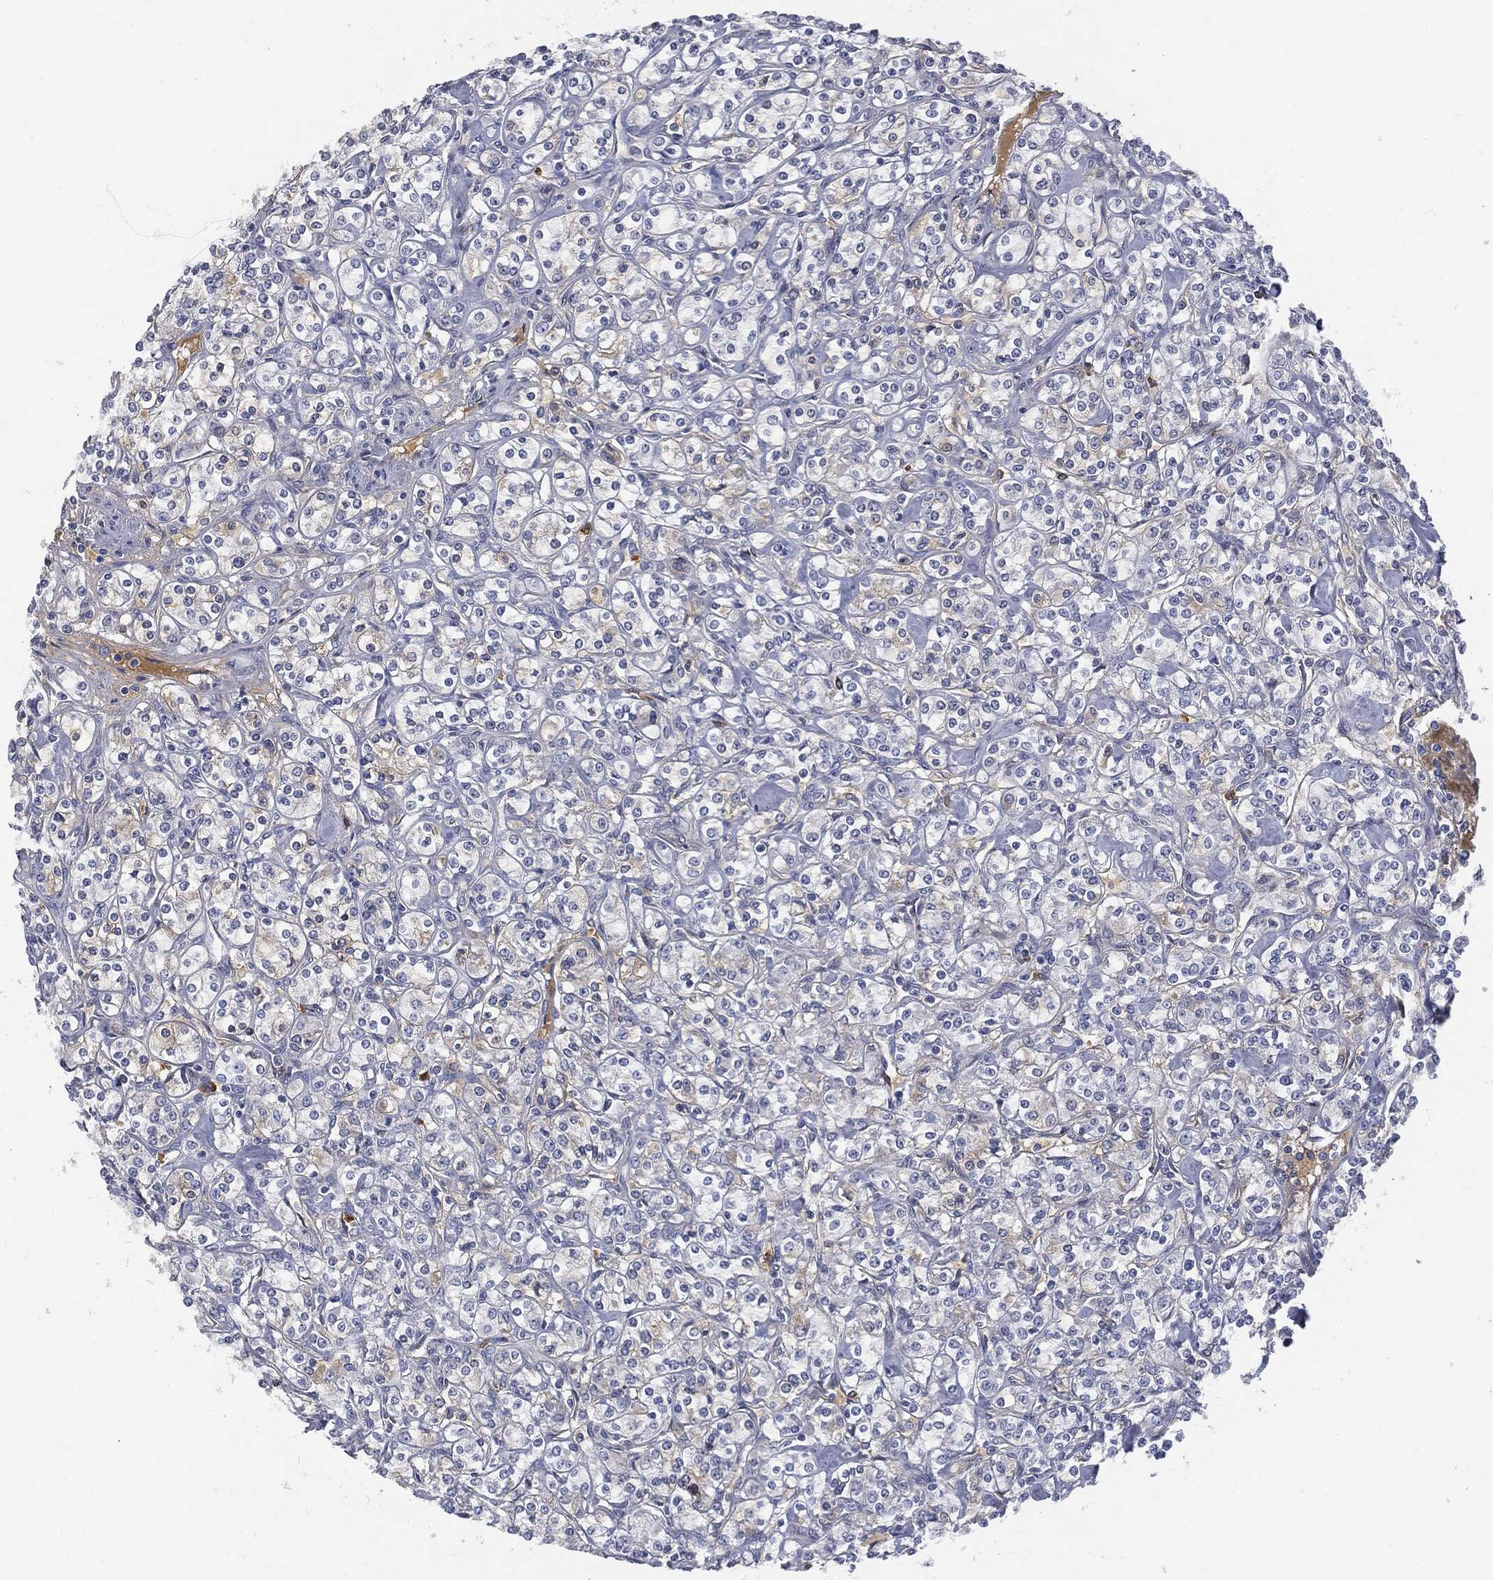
{"staining": {"intensity": "negative", "quantity": "none", "location": "none"}, "tissue": "renal cancer", "cell_type": "Tumor cells", "image_type": "cancer", "snomed": [{"axis": "morphology", "description": "Adenocarcinoma, NOS"}, {"axis": "topography", "description": "Kidney"}], "caption": "Tumor cells show no significant protein expression in renal cancer (adenocarcinoma).", "gene": "BTK", "patient": {"sex": "male", "age": 77}}